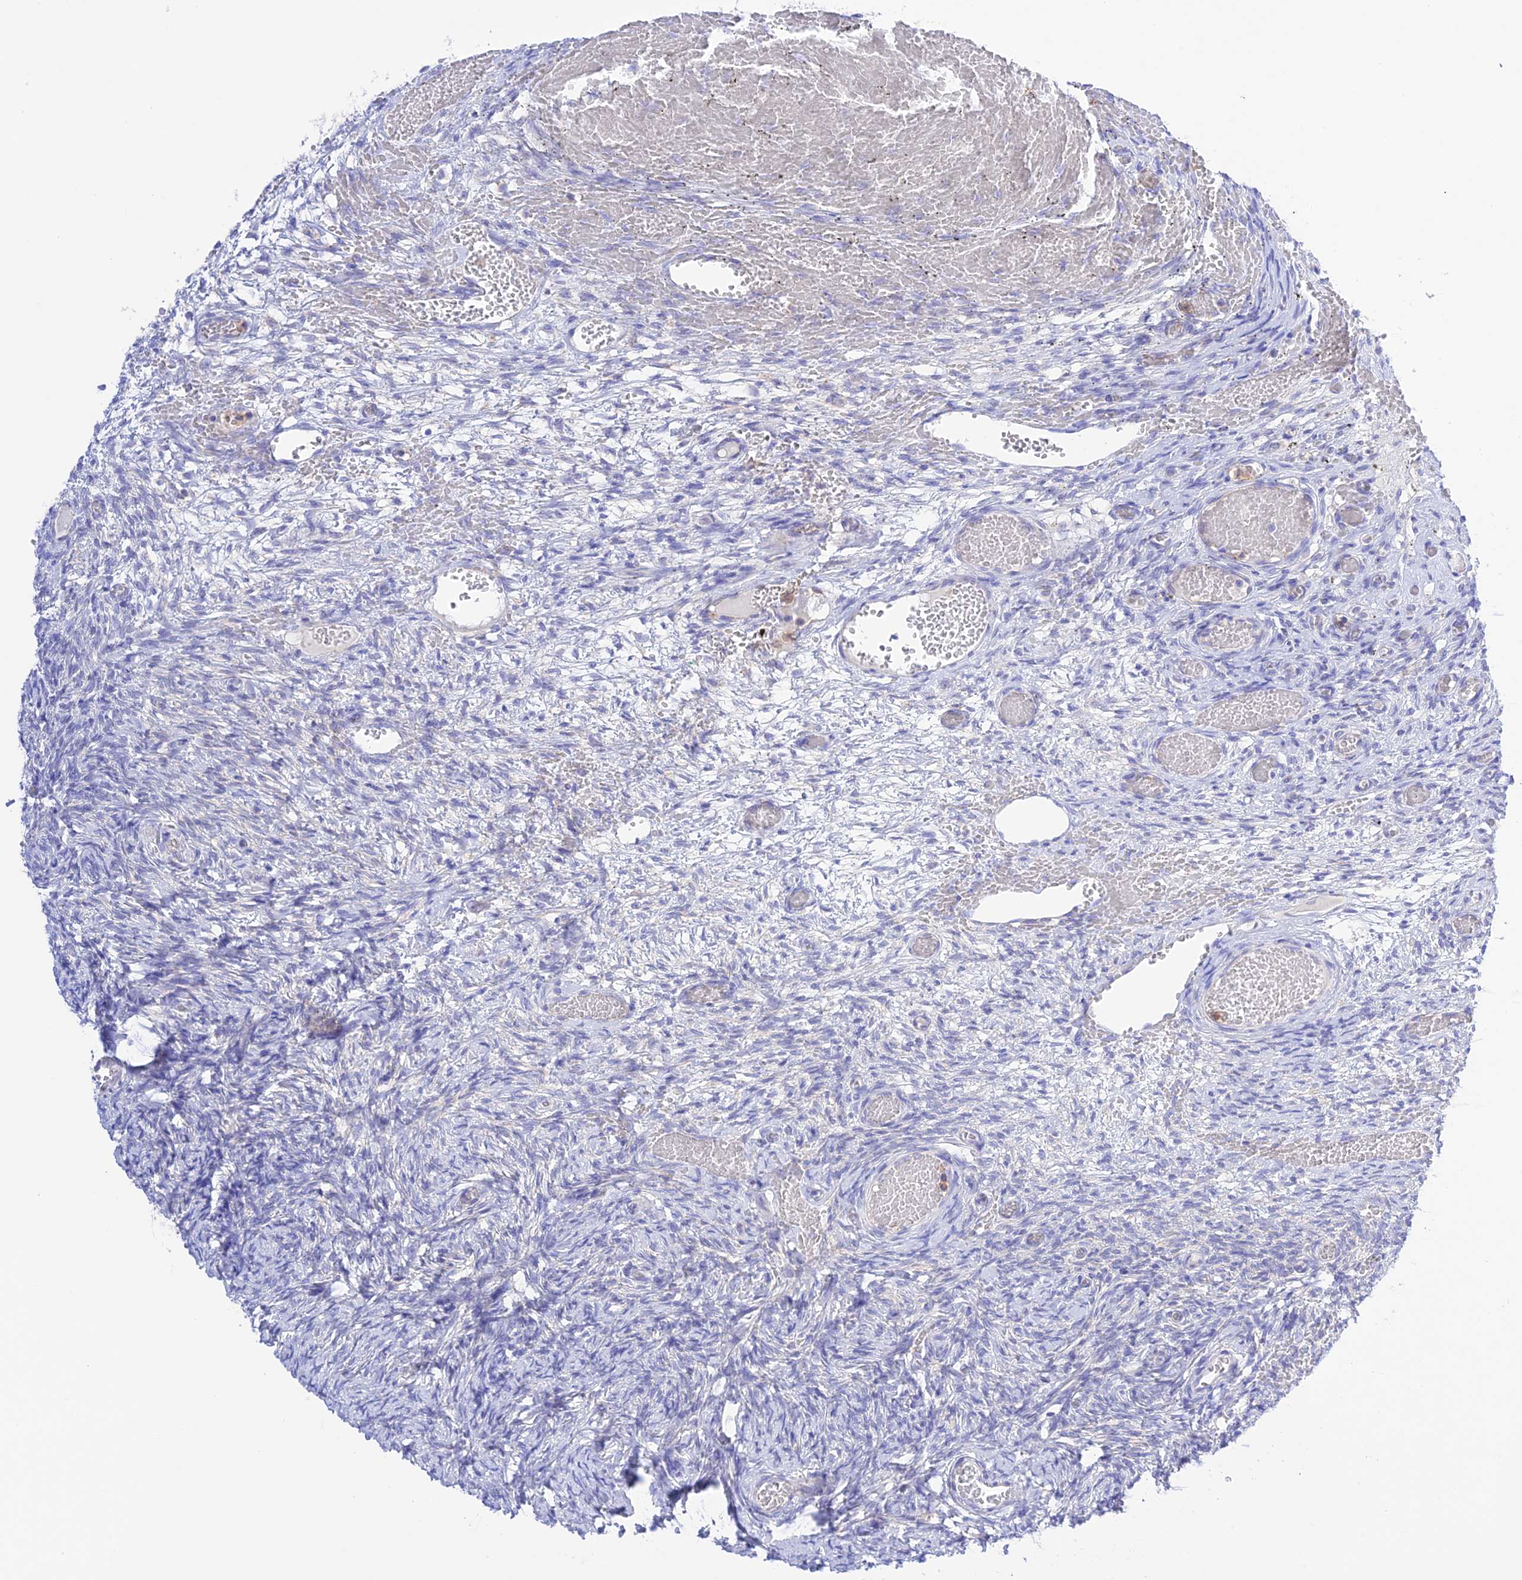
{"staining": {"intensity": "negative", "quantity": "none", "location": "none"}, "tissue": "ovary", "cell_type": "Ovarian stroma cells", "image_type": "normal", "snomed": [{"axis": "morphology", "description": "Adenocarcinoma, NOS"}, {"axis": "topography", "description": "Endometrium"}], "caption": "Ovary stained for a protein using immunohistochemistry demonstrates no positivity ovarian stroma cells.", "gene": "CHSY3", "patient": {"sex": "female", "age": 32}}